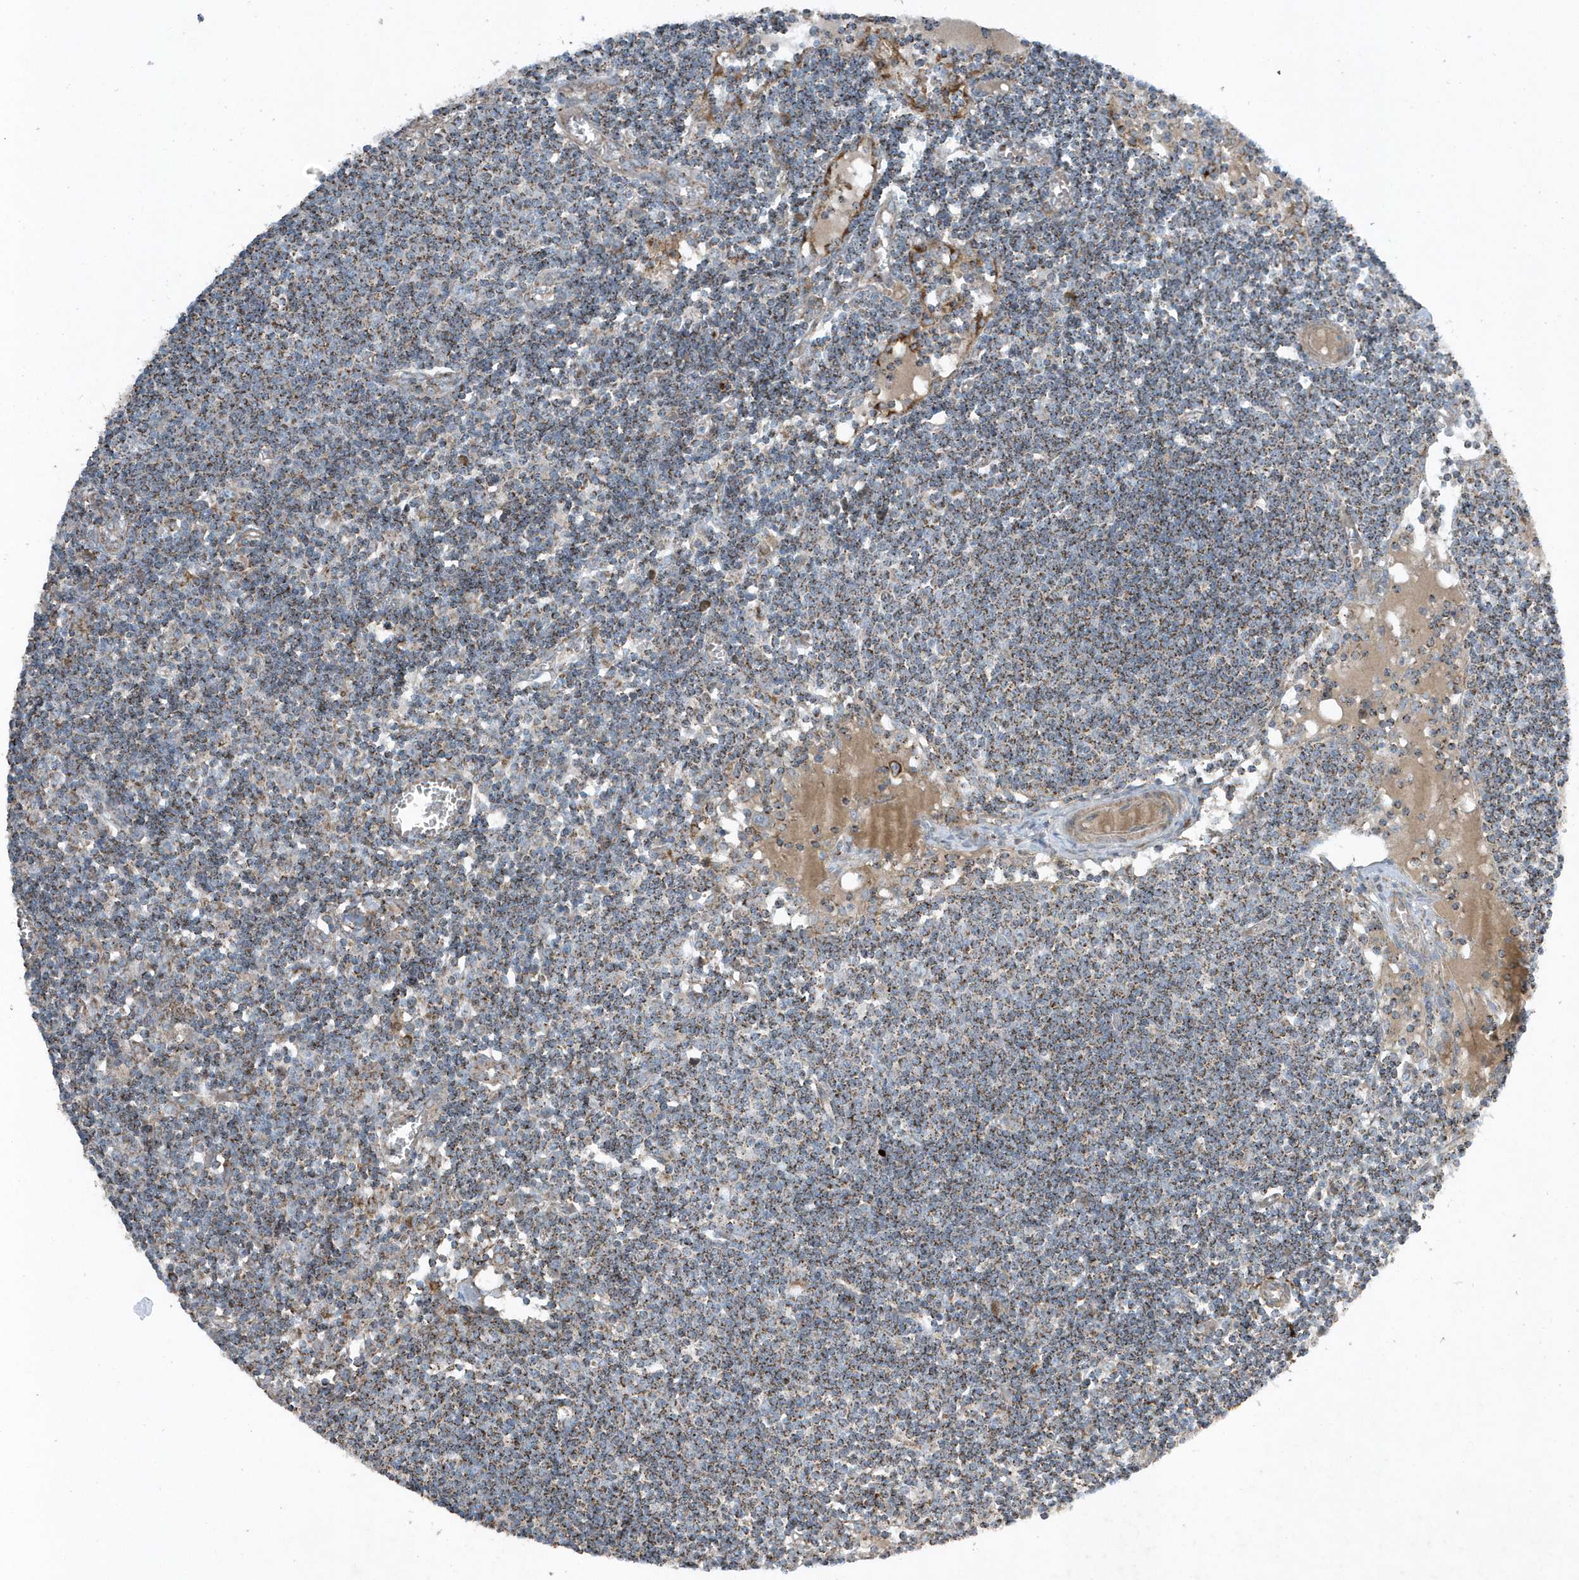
{"staining": {"intensity": "moderate", "quantity": "<25%", "location": "cytoplasmic/membranous"}, "tissue": "lymph node", "cell_type": "Germinal center cells", "image_type": "normal", "snomed": [{"axis": "morphology", "description": "Normal tissue, NOS"}, {"axis": "topography", "description": "Lymph node"}], "caption": "This is an image of IHC staining of normal lymph node, which shows moderate positivity in the cytoplasmic/membranous of germinal center cells.", "gene": "SLC38A2", "patient": {"sex": "female", "age": 11}}